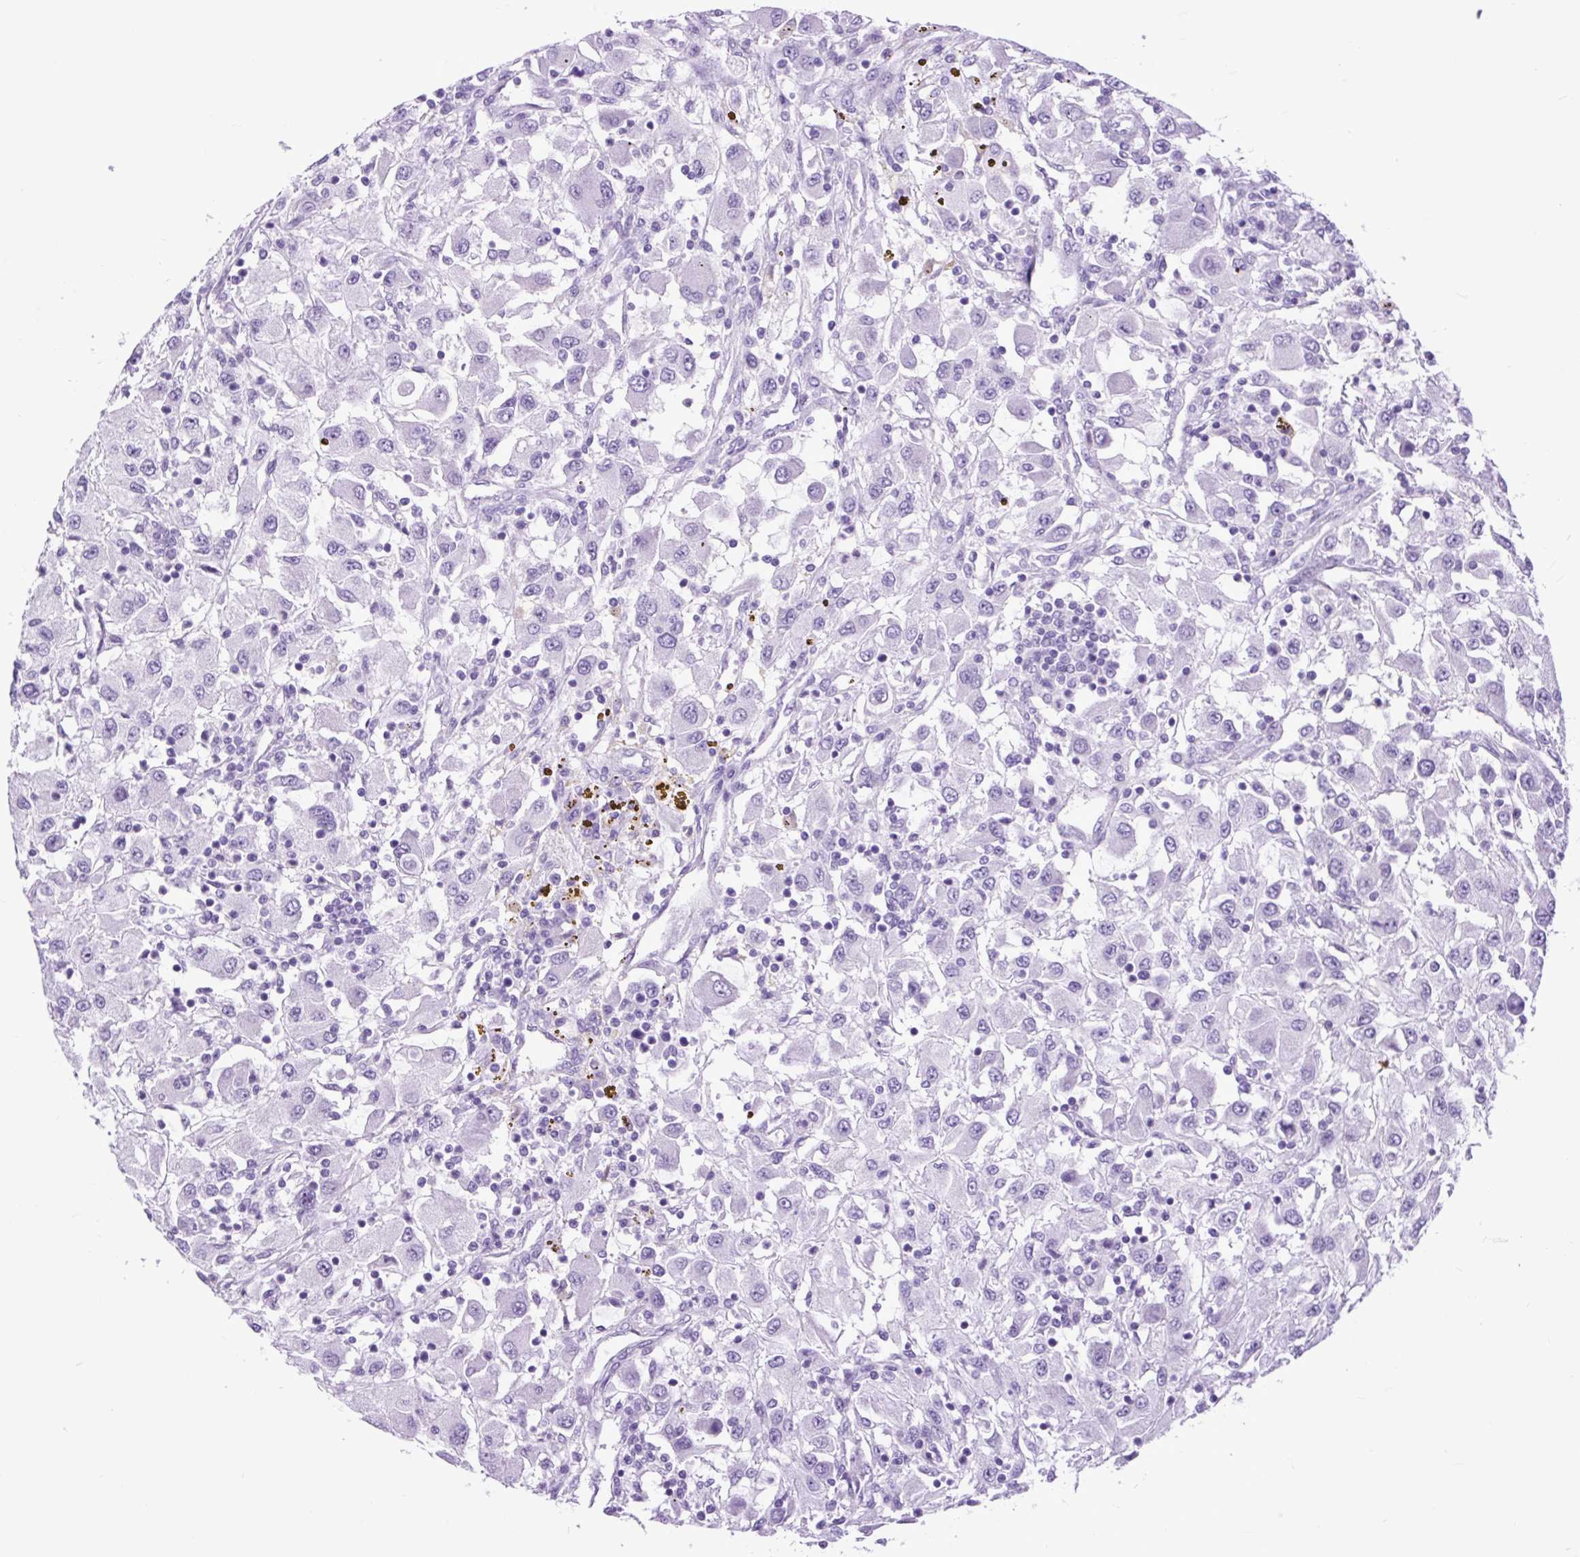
{"staining": {"intensity": "negative", "quantity": "none", "location": "none"}, "tissue": "renal cancer", "cell_type": "Tumor cells", "image_type": "cancer", "snomed": [{"axis": "morphology", "description": "Adenocarcinoma, NOS"}, {"axis": "topography", "description": "Kidney"}], "caption": "DAB immunohistochemical staining of renal cancer shows no significant expression in tumor cells. (Brightfield microscopy of DAB (3,3'-diaminobenzidine) immunohistochemistry at high magnification).", "gene": "DPP6", "patient": {"sex": "female", "age": 67}}